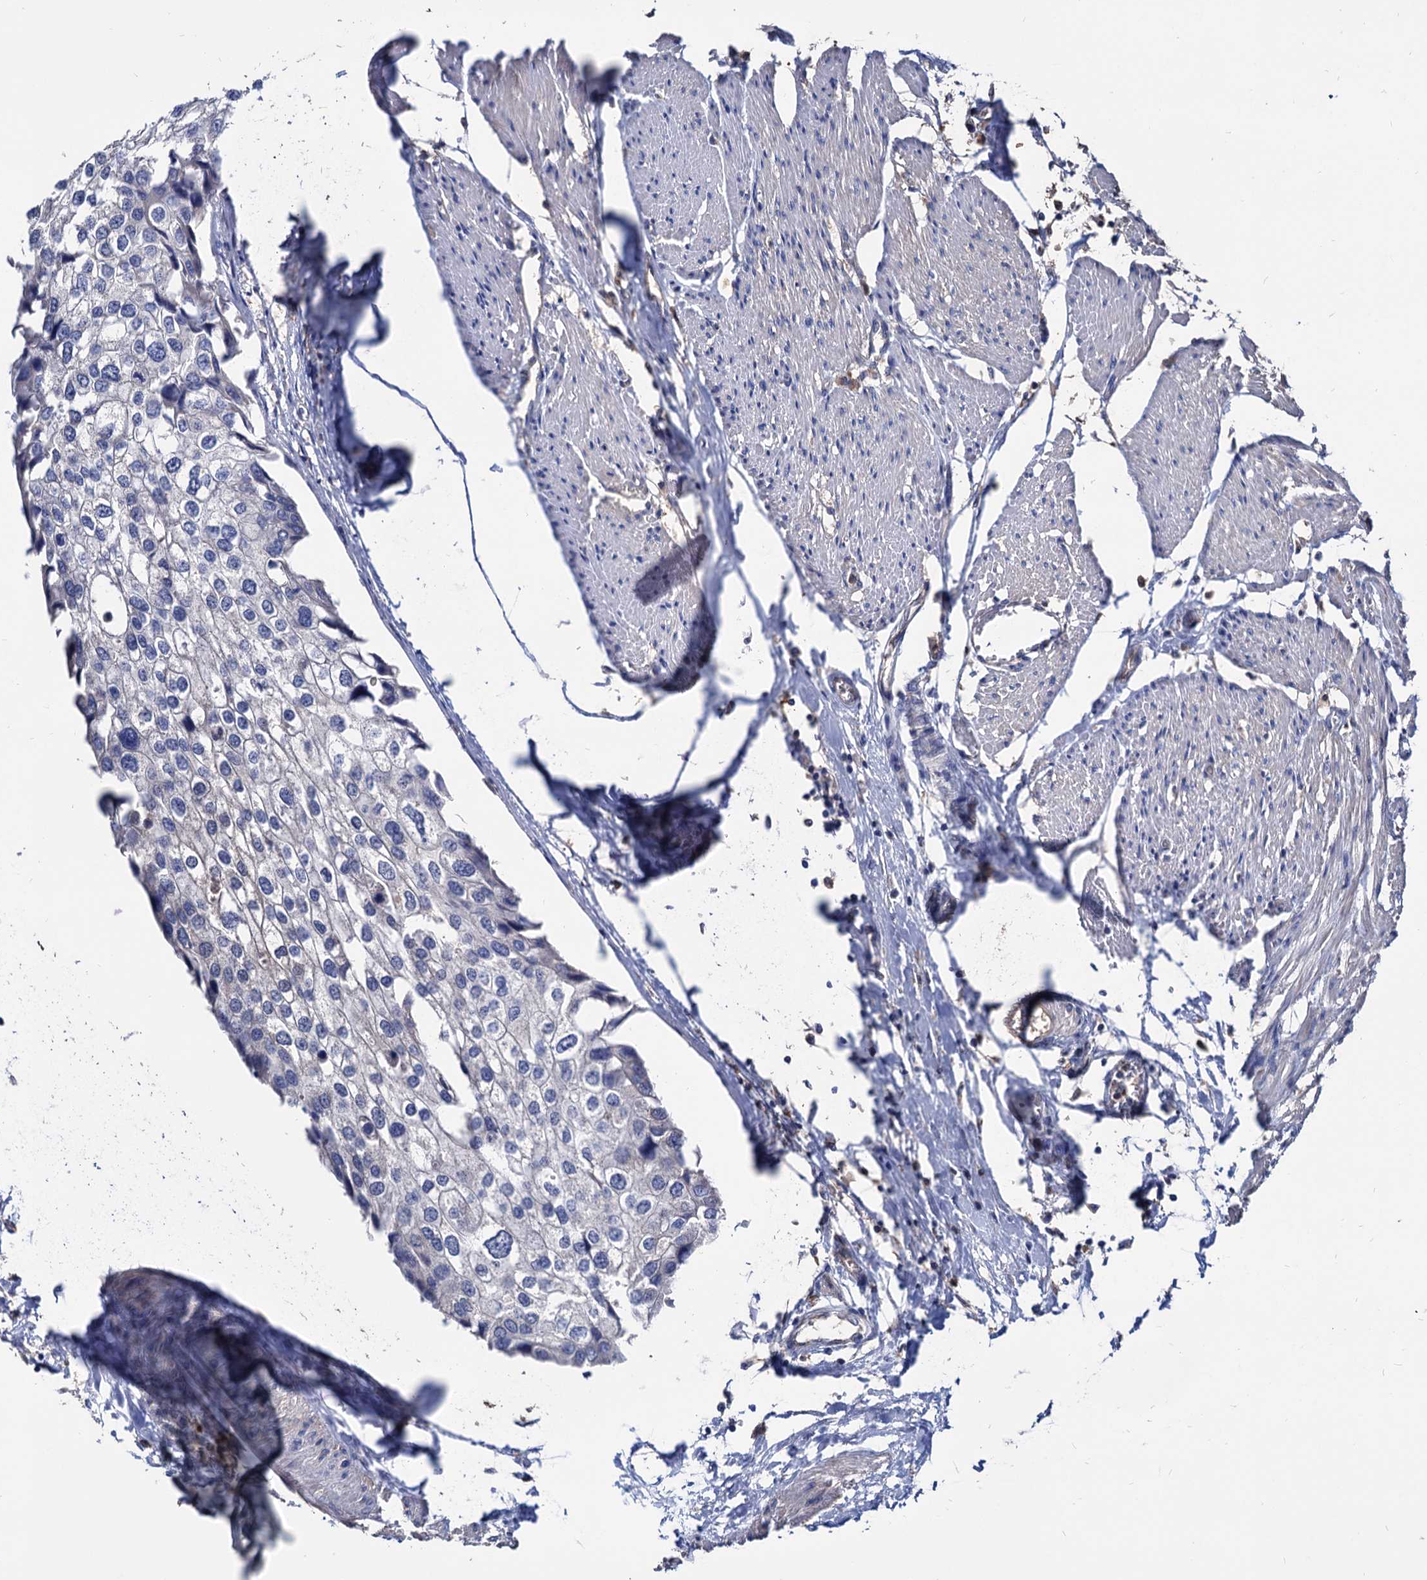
{"staining": {"intensity": "negative", "quantity": "none", "location": "none"}, "tissue": "urothelial cancer", "cell_type": "Tumor cells", "image_type": "cancer", "snomed": [{"axis": "morphology", "description": "Urothelial carcinoma, High grade"}, {"axis": "topography", "description": "Urinary bladder"}], "caption": "Human urothelial cancer stained for a protein using IHC exhibits no expression in tumor cells.", "gene": "CPPED1", "patient": {"sex": "male", "age": 64}}